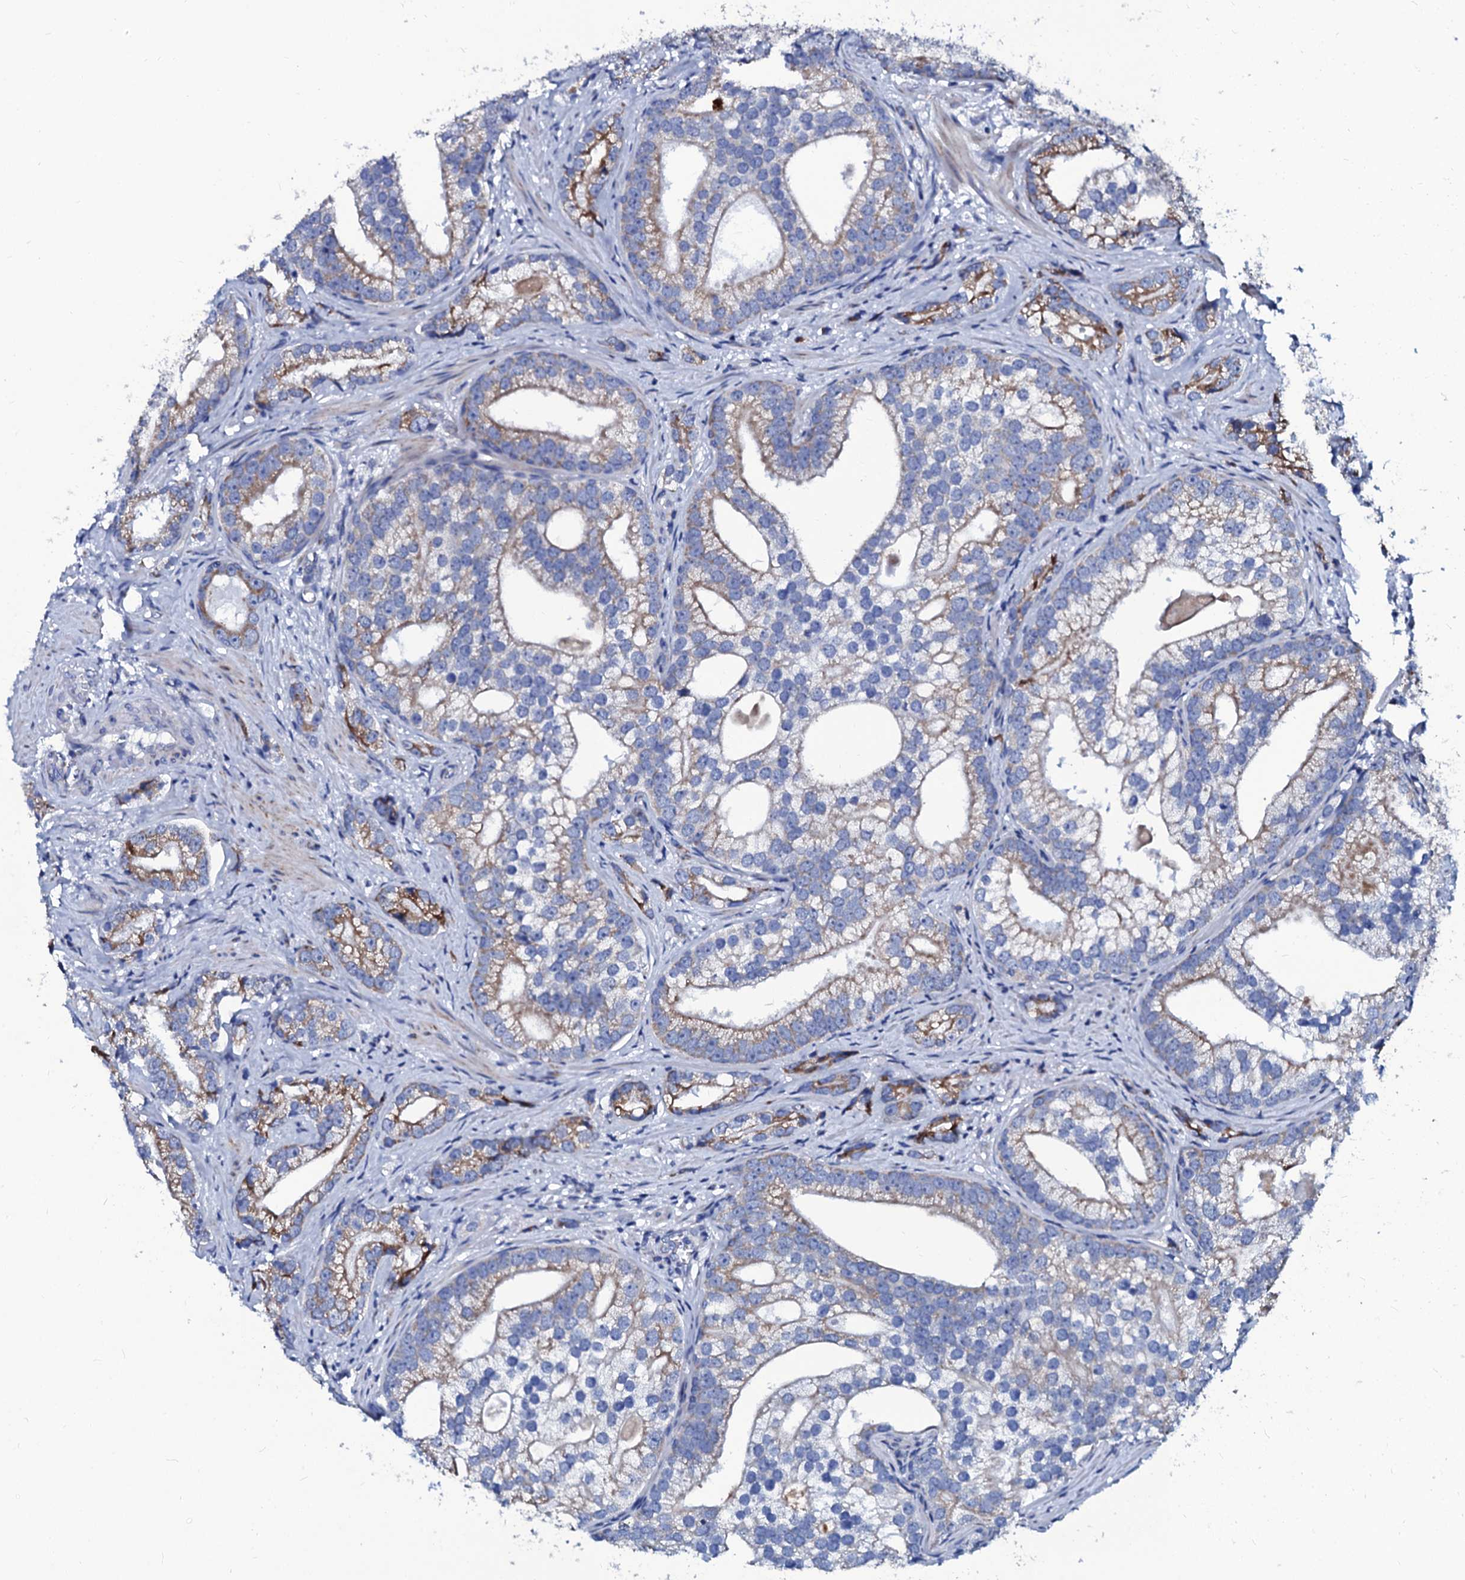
{"staining": {"intensity": "moderate", "quantity": "25%-75%", "location": "cytoplasmic/membranous"}, "tissue": "prostate cancer", "cell_type": "Tumor cells", "image_type": "cancer", "snomed": [{"axis": "morphology", "description": "Adenocarcinoma, High grade"}, {"axis": "topography", "description": "Prostate"}], "caption": "Prostate adenocarcinoma (high-grade) stained for a protein displays moderate cytoplasmic/membranous positivity in tumor cells.", "gene": "SLC37A4", "patient": {"sex": "male", "age": 75}}